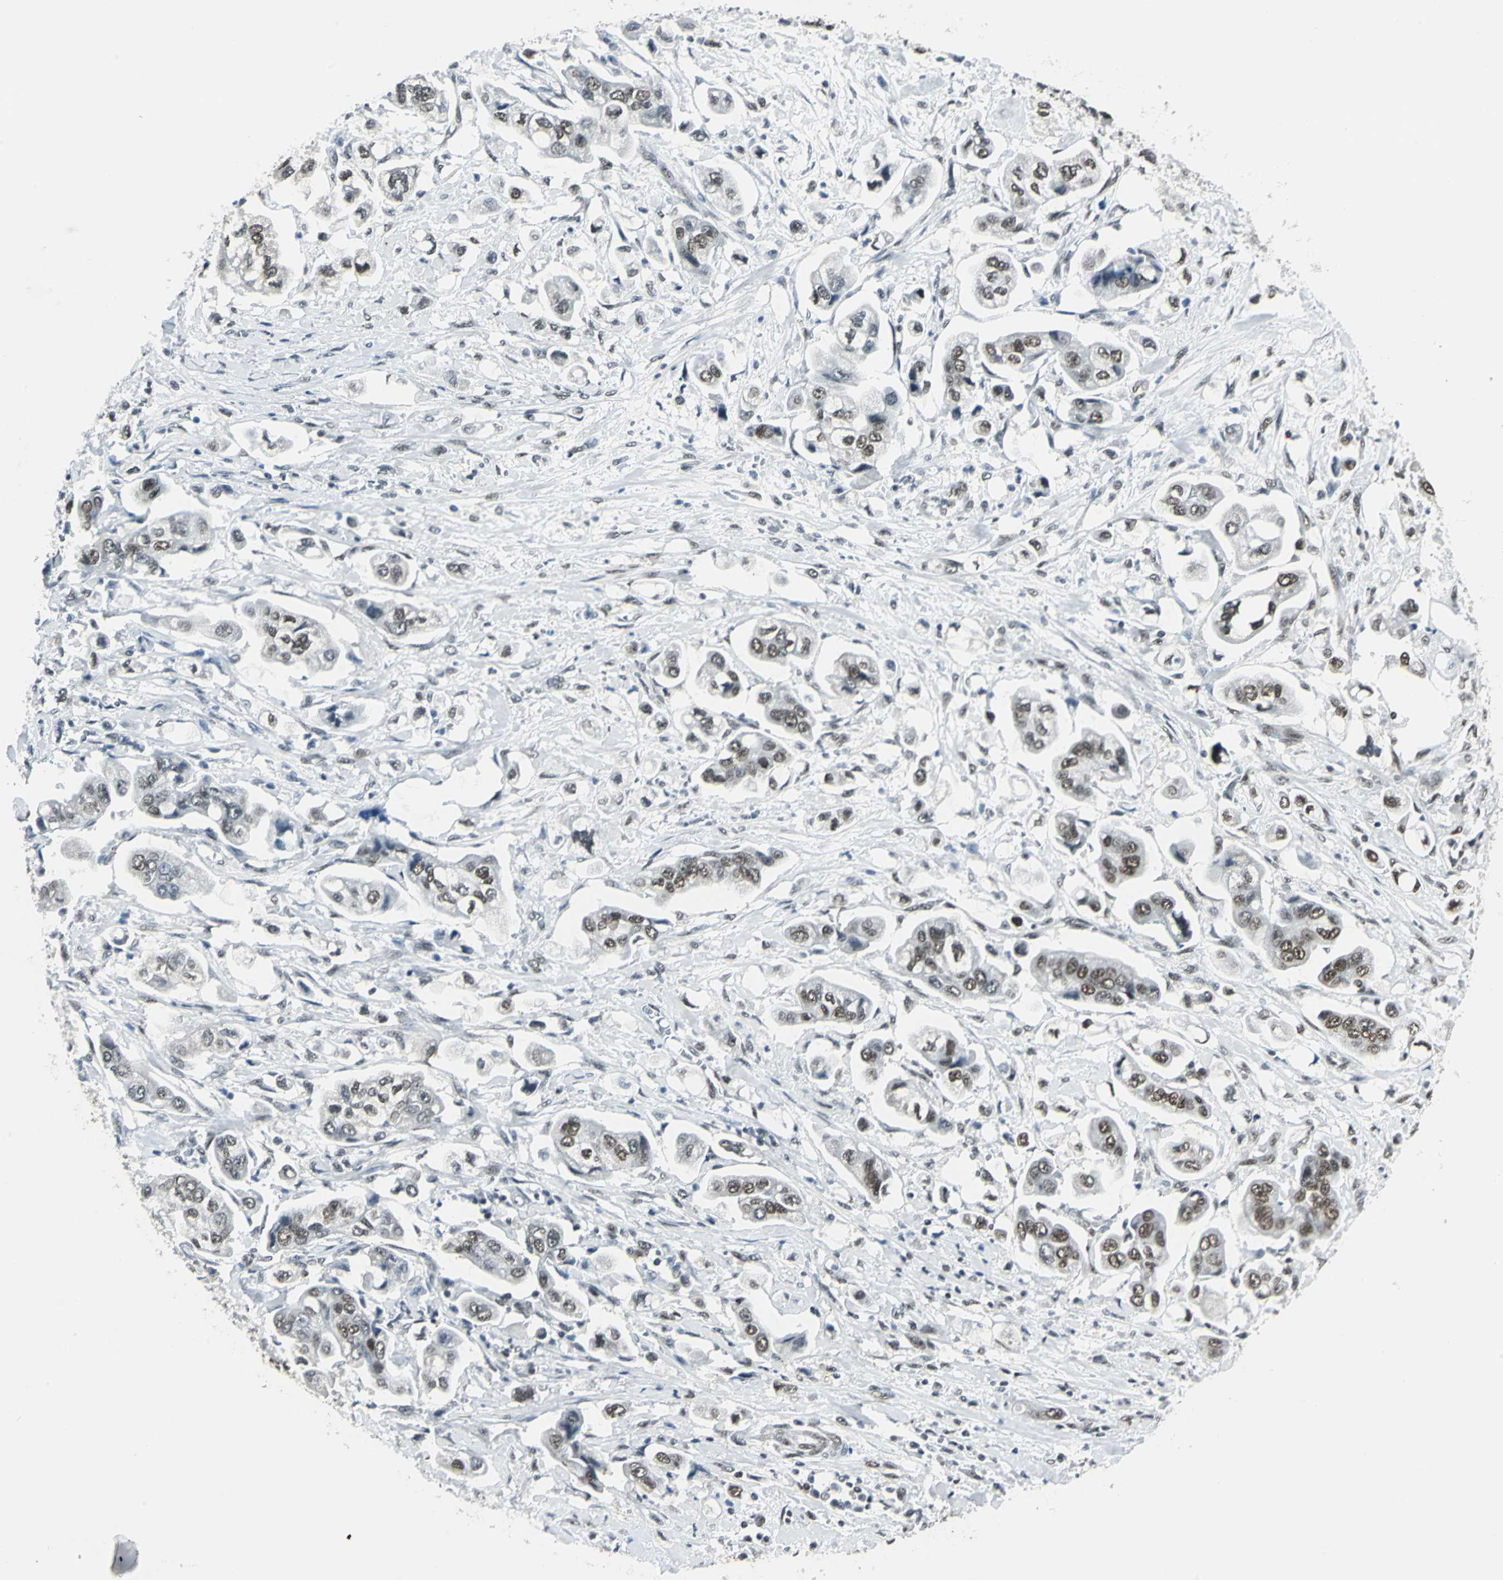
{"staining": {"intensity": "moderate", "quantity": ">75%", "location": "nuclear"}, "tissue": "stomach cancer", "cell_type": "Tumor cells", "image_type": "cancer", "snomed": [{"axis": "morphology", "description": "Adenocarcinoma, NOS"}, {"axis": "topography", "description": "Stomach"}], "caption": "Protein analysis of stomach cancer tissue demonstrates moderate nuclear expression in about >75% of tumor cells. (Brightfield microscopy of DAB IHC at high magnification).", "gene": "ADNP", "patient": {"sex": "male", "age": 62}}